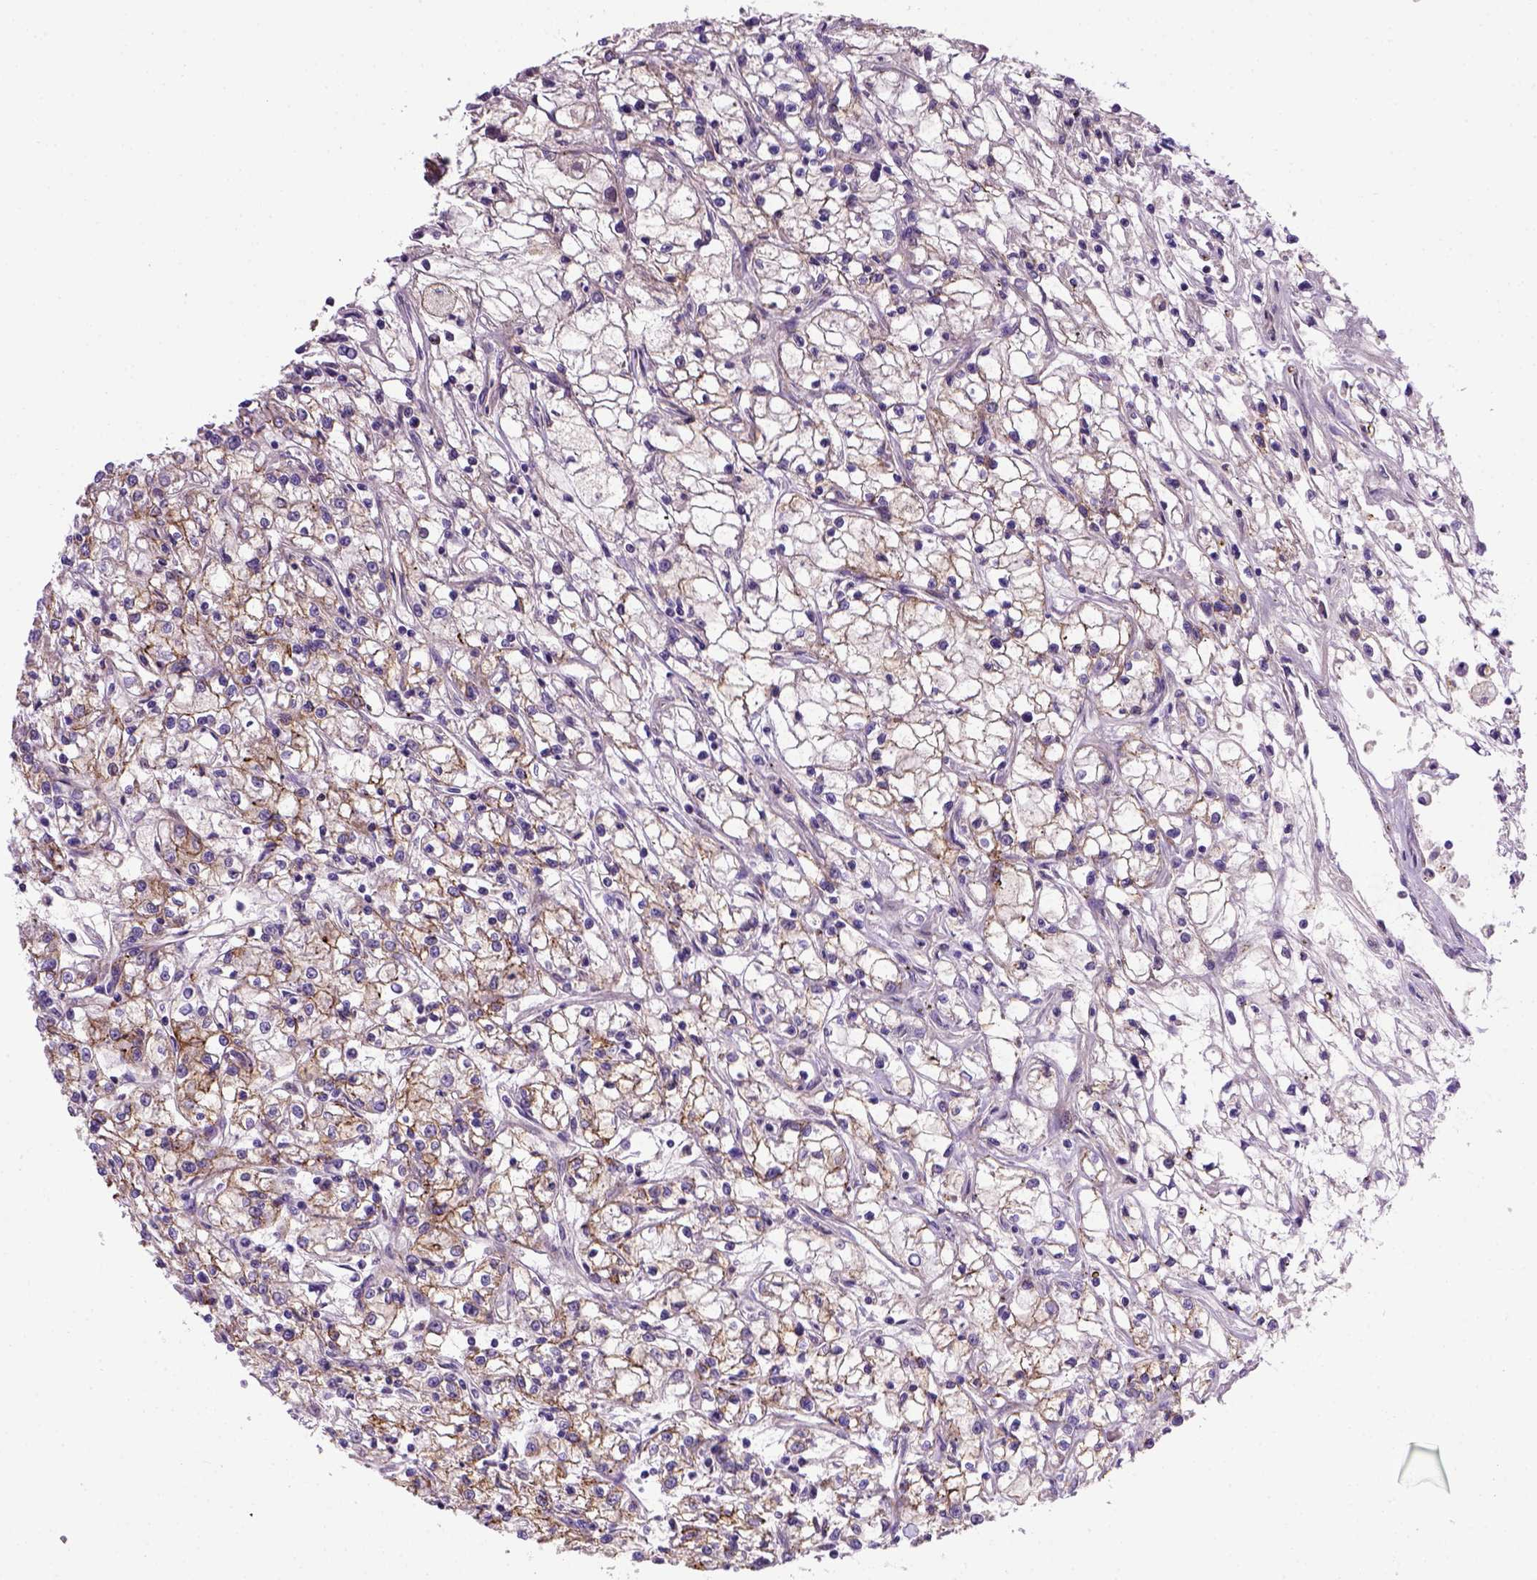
{"staining": {"intensity": "moderate", "quantity": "25%-75%", "location": "cytoplasmic/membranous"}, "tissue": "renal cancer", "cell_type": "Tumor cells", "image_type": "cancer", "snomed": [{"axis": "morphology", "description": "Adenocarcinoma, NOS"}, {"axis": "topography", "description": "Kidney"}], "caption": "The photomicrograph shows a brown stain indicating the presence of a protein in the cytoplasmic/membranous of tumor cells in adenocarcinoma (renal).", "gene": "CDH1", "patient": {"sex": "female", "age": 59}}